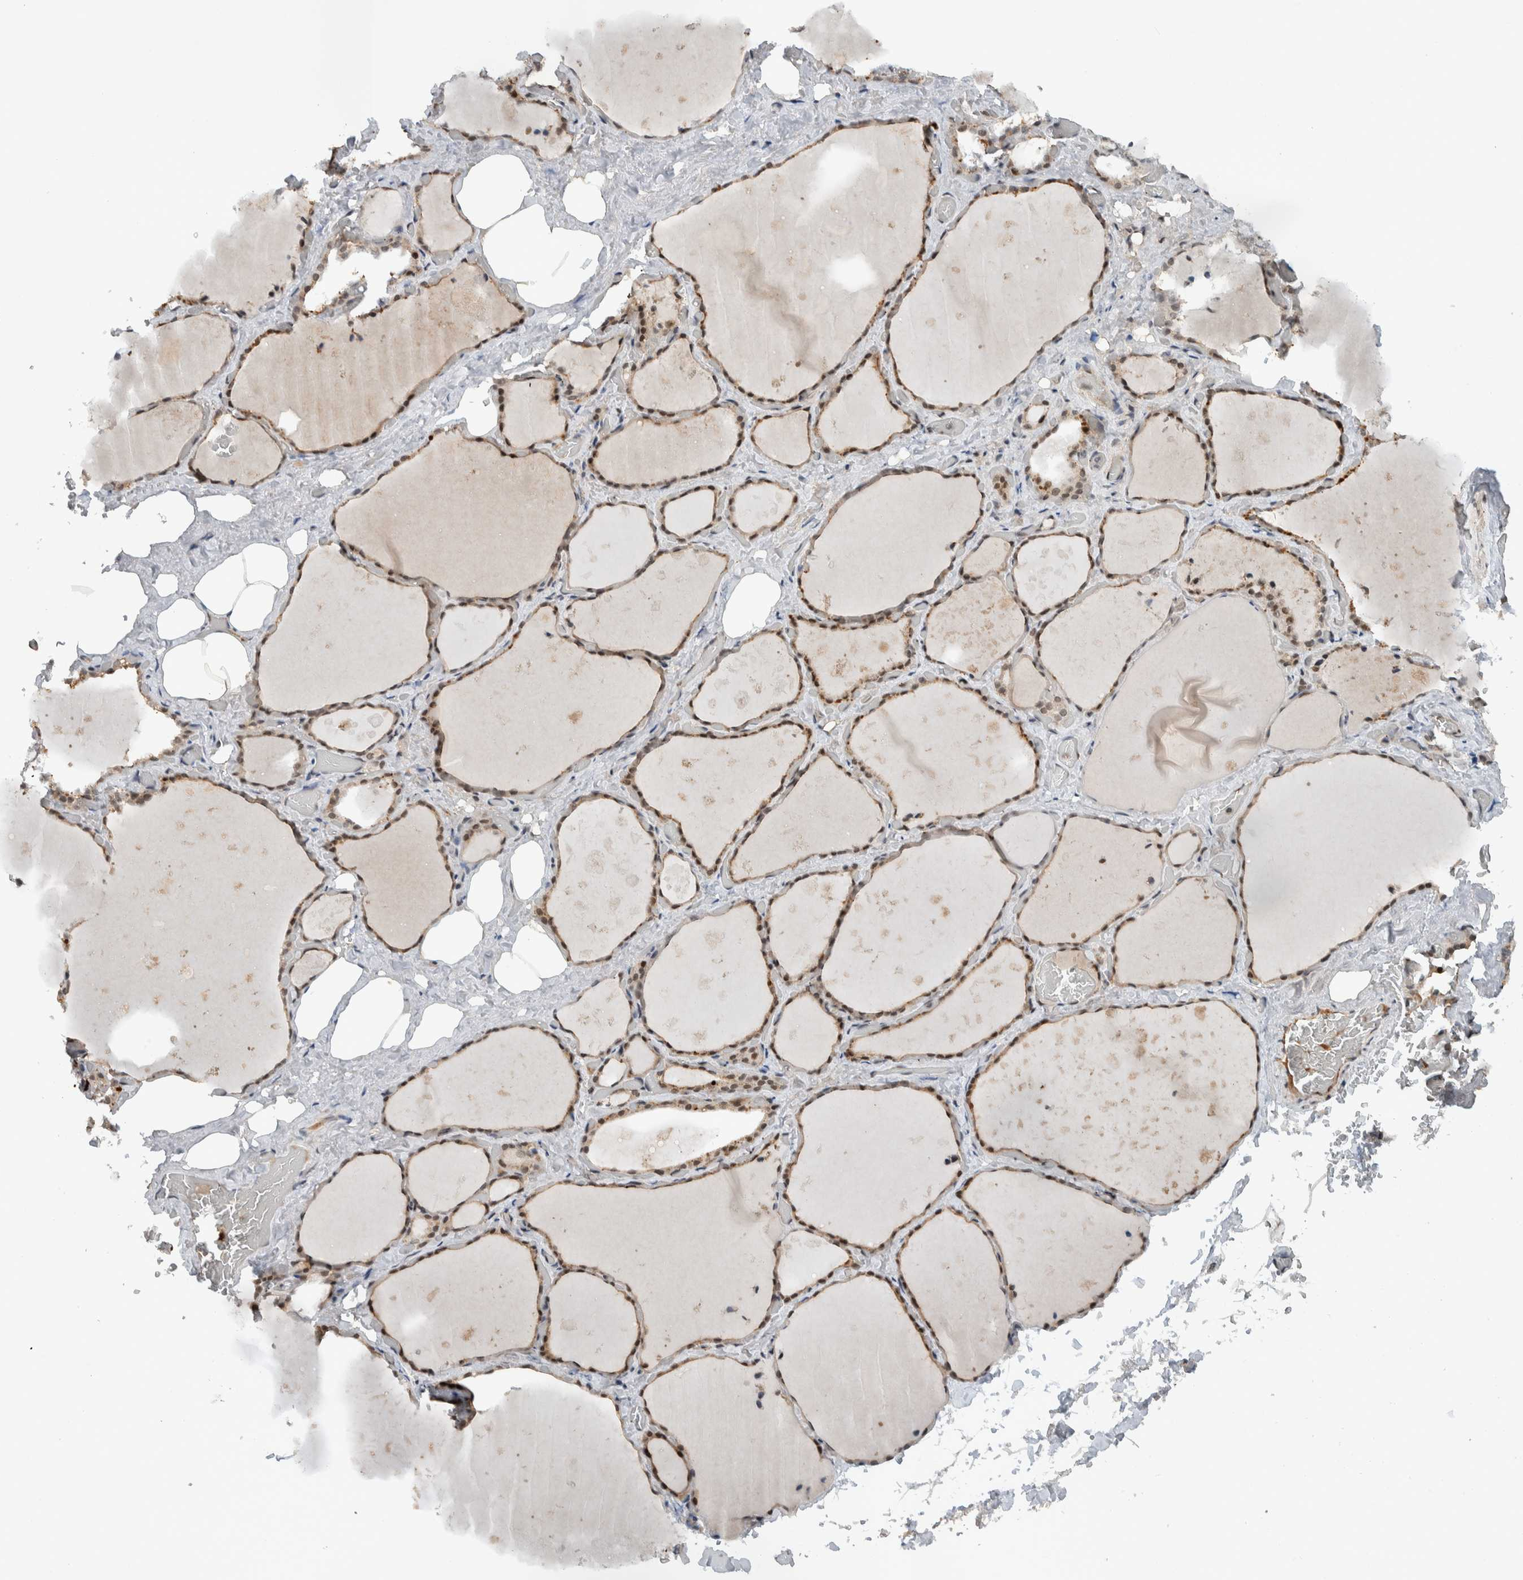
{"staining": {"intensity": "moderate", "quantity": ">75%", "location": "nuclear"}, "tissue": "thyroid gland", "cell_type": "Glandular cells", "image_type": "normal", "snomed": [{"axis": "morphology", "description": "Normal tissue, NOS"}, {"axis": "topography", "description": "Thyroid gland"}], "caption": "Approximately >75% of glandular cells in benign human thyroid gland show moderate nuclear protein expression as visualized by brown immunohistochemical staining.", "gene": "ZFP91", "patient": {"sex": "male", "age": 61}}